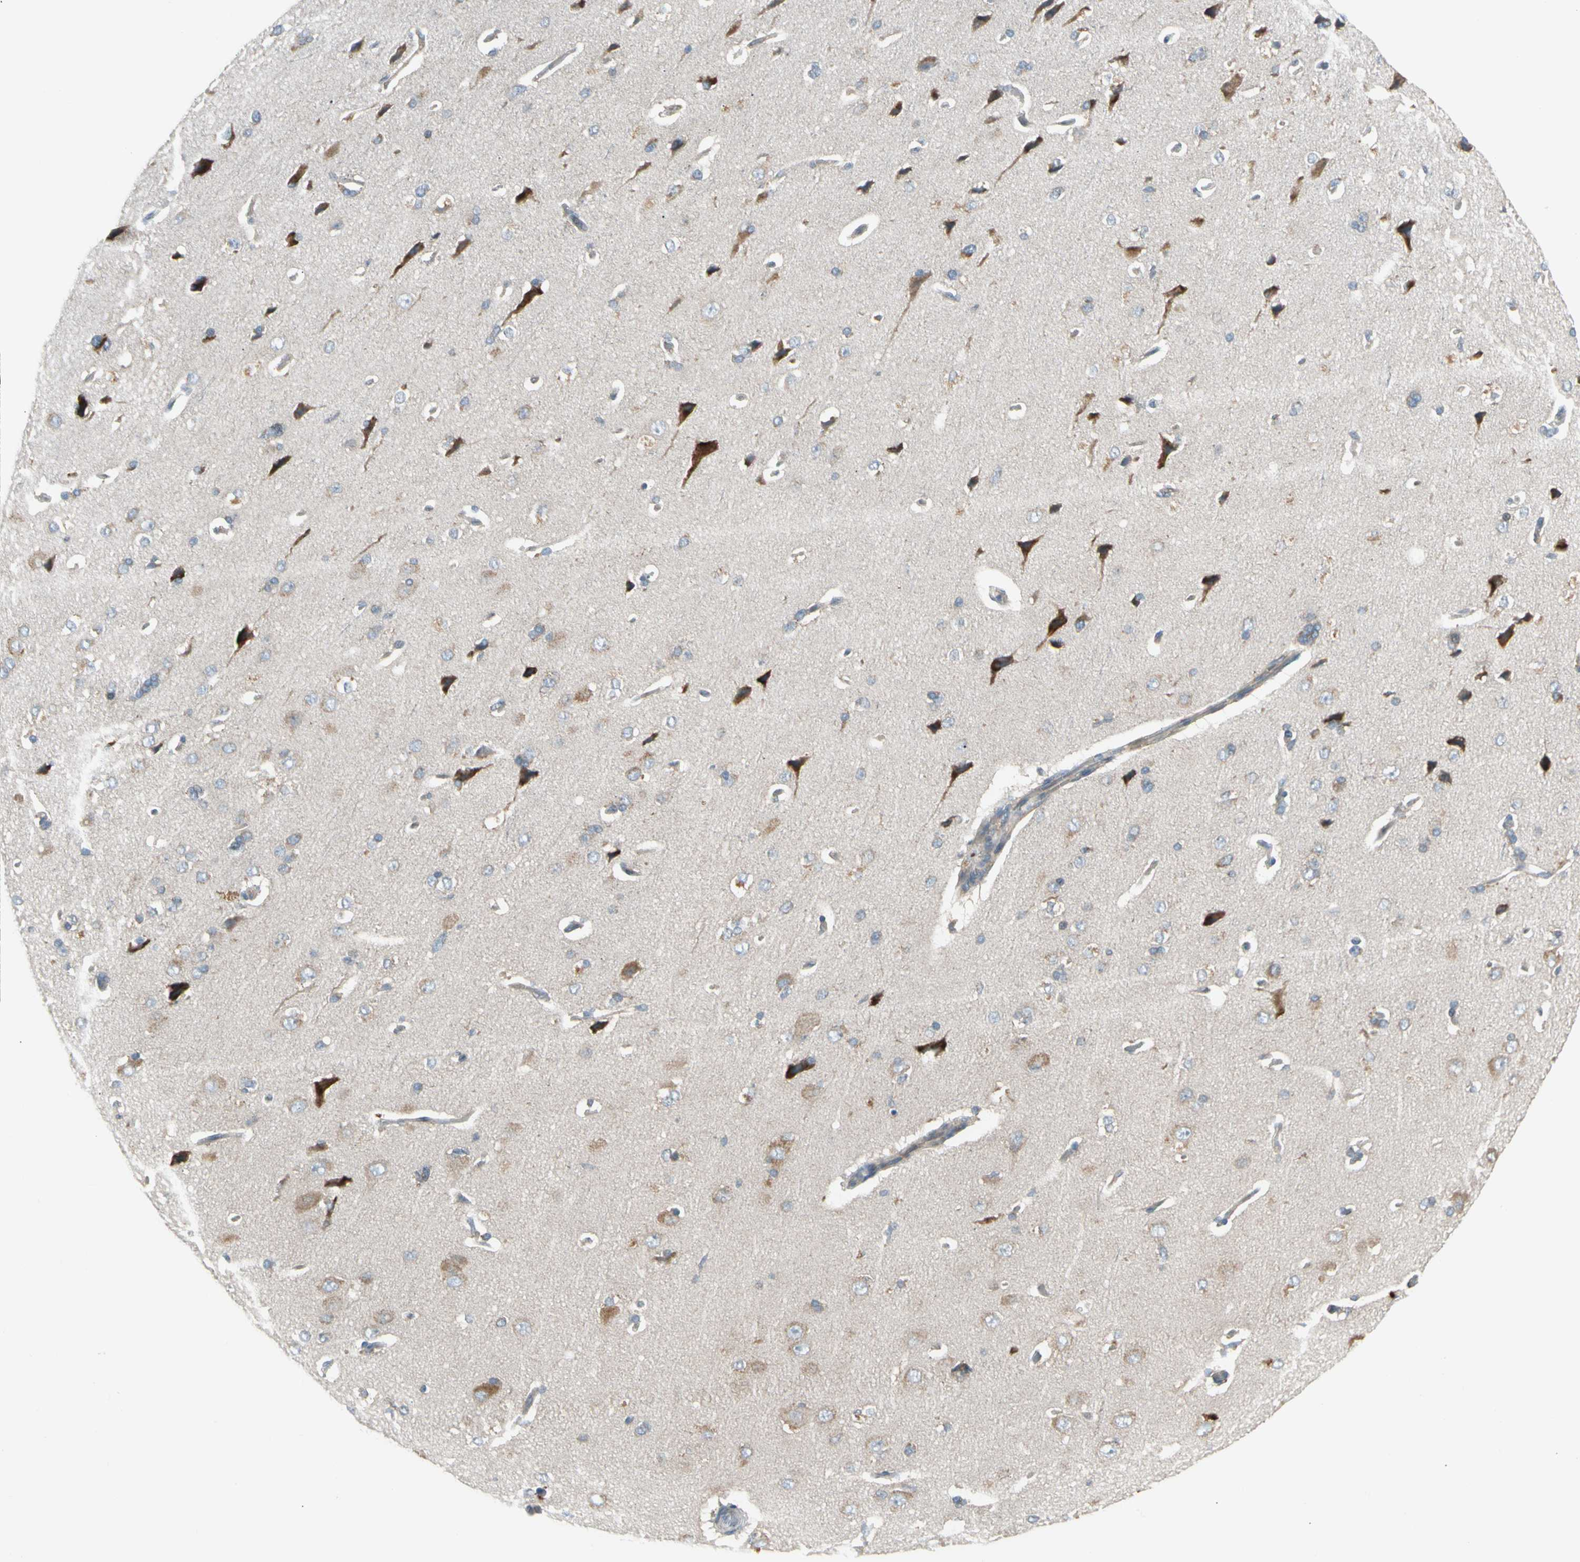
{"staining": {"intensity": "negative", "quantity": "none", "location": "none"}, "tissue": "cerebral cortex", "cell_type": "Endothelial cells", "image_type": "normal", "snomed": [{"axis": "morphology", "description": "Normal tissue, NOS"}, {"axis": "topography", "description": "Cerebral cortex"}], "caption": "Immunohistochemical staining of normal cerebral cortex reveals no significant staining in endothelial cells. (Stains: DAB immunohistochemistry (IHC) with hematoxylin counter stain, Microscopy: brightfield microscopy at high magnification).", "gene": "PANK2", "patient": {"sex": "male", "age": 62}}